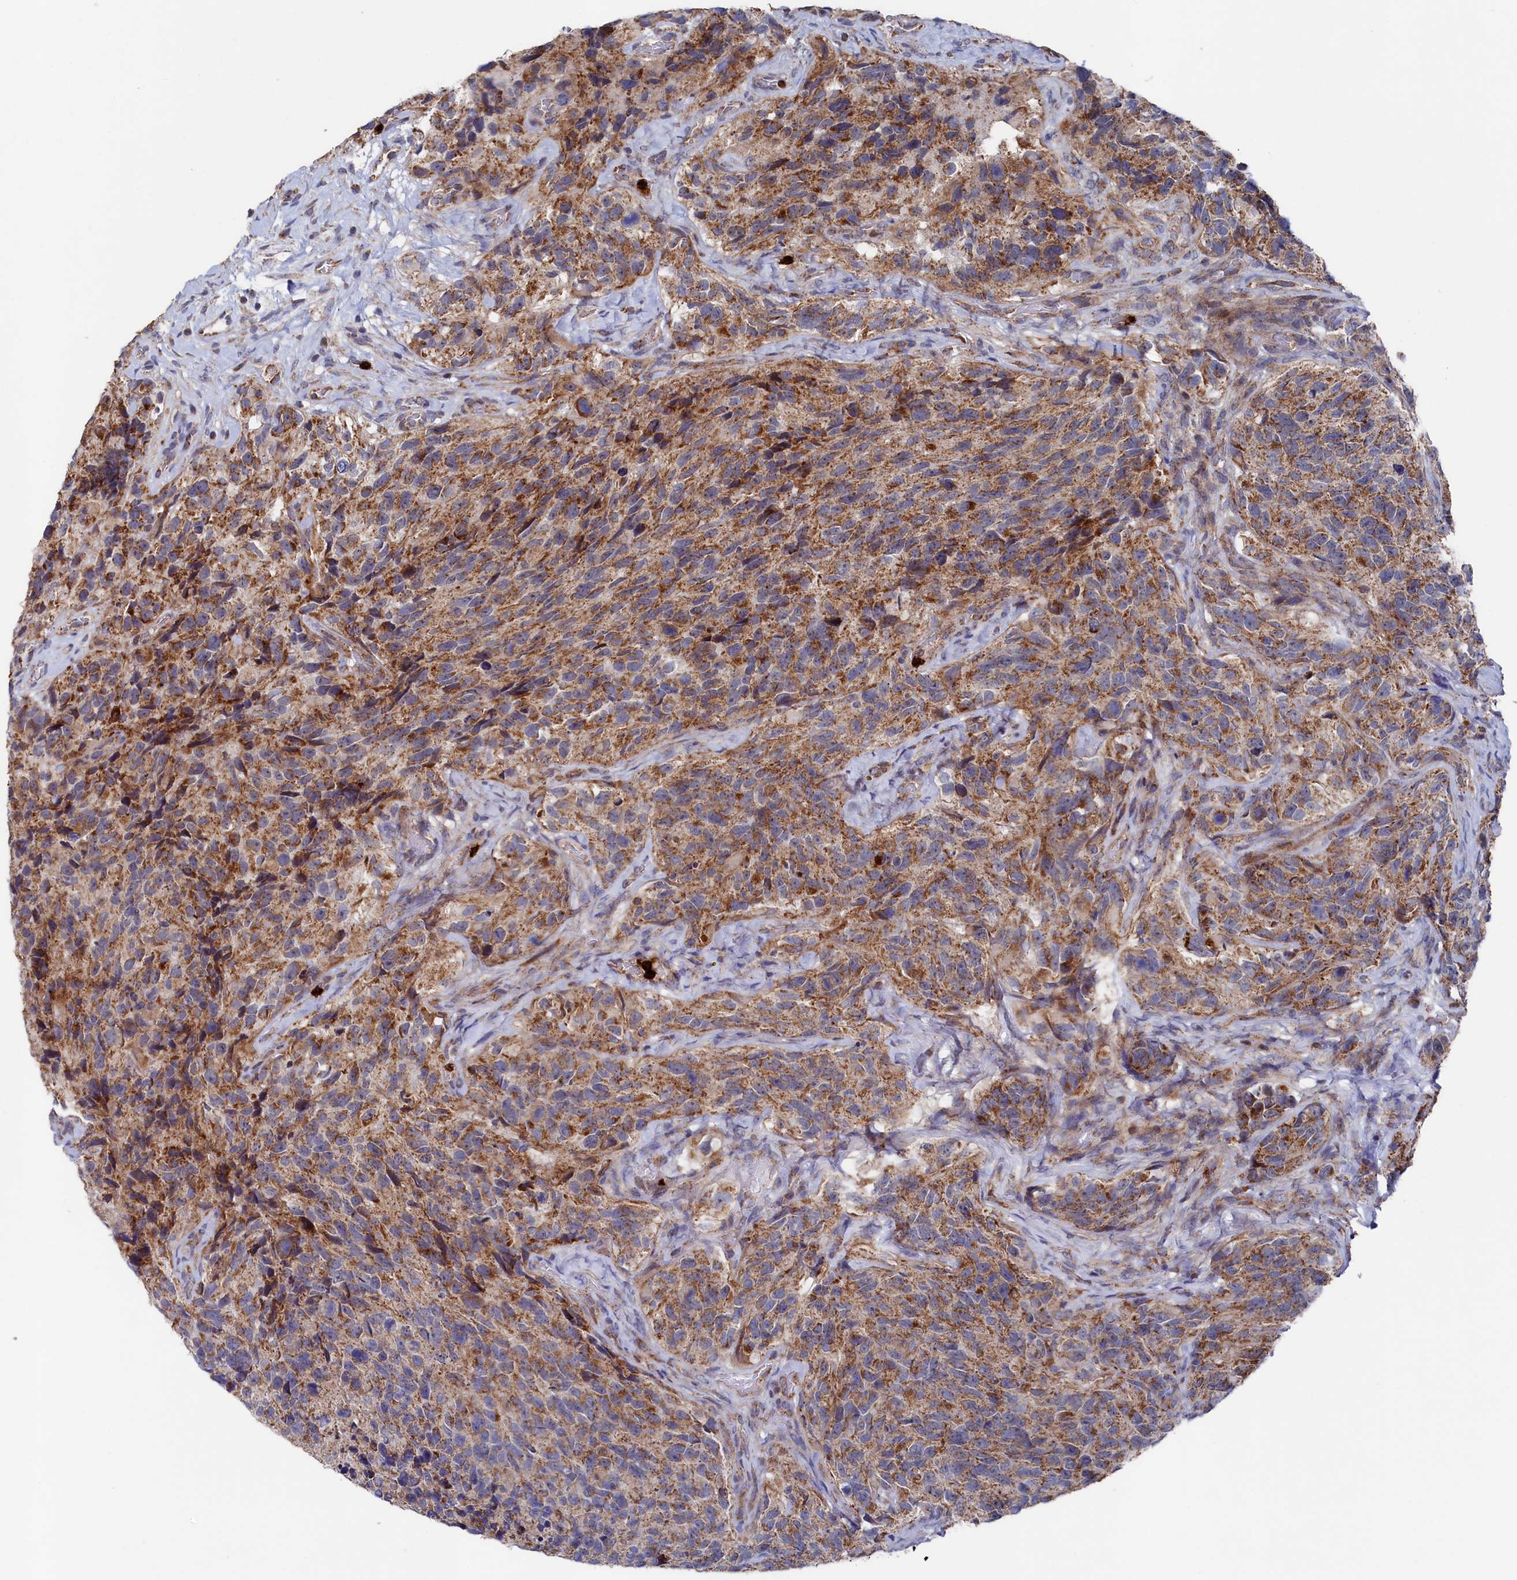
{"staining": {"intensity": "moderate", "quantity": ">75%", "location": "cytoplasmic/membranous"}, "tissue": "glioma", "cell_type": "Tumor cells", "image_type": "cancer", "snomed": [{"axis": "morphology", "description": "Glioma, malignant, High grade"}, {"axis": "topography", "description": "Brain"}], "caption": "Immunohistochemistry photomicrograph of glioma stained for a protein (brown), which shows medium levels of moderate cytoplasmic/membranous positivity in about >75% of tumor cells.", "gene": "CHCHD1", "patient": {"sex": "male", "age": 69}}